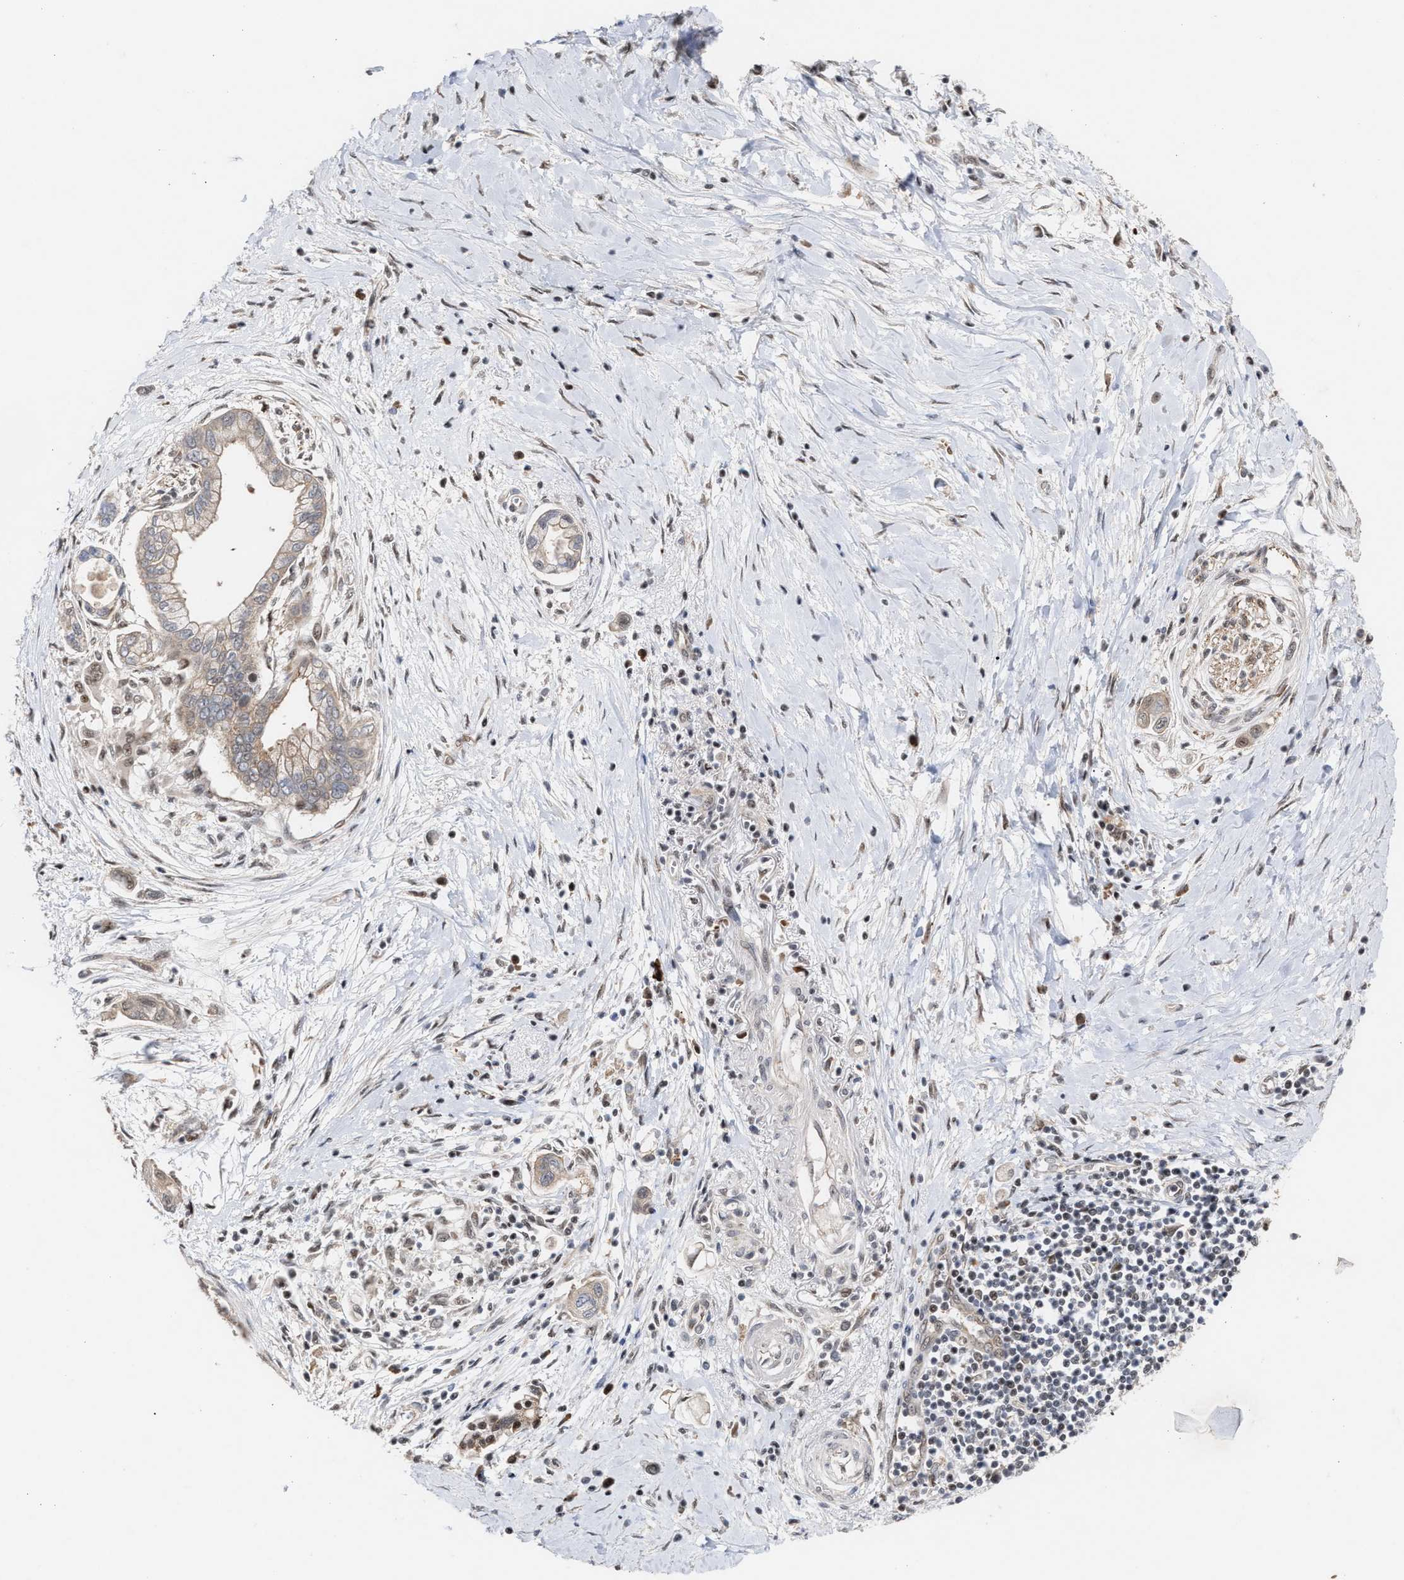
{"staining": {"intensity": "weak", "quantity": "<25%", "location": "cytoplasmic/membranous"}, "tissue": "pancreatic cancer", "cell_type": "Tumor cells", "image_type": "cancer", "snomed": [{"axis": "morphology", "description": "Adenocarcinoma, NOS"}, {"axis": "topography", "description": "Pancreas"}], "caption": "Immunohistochemistry (IHC) image of neoplastic tissue: pancreatic adenocarcinoma stained with DAB demonstrates no significant protein expression in tumor cells.", "gene": "MKNK2", "patient": {"sex": "male", "age": 59}}